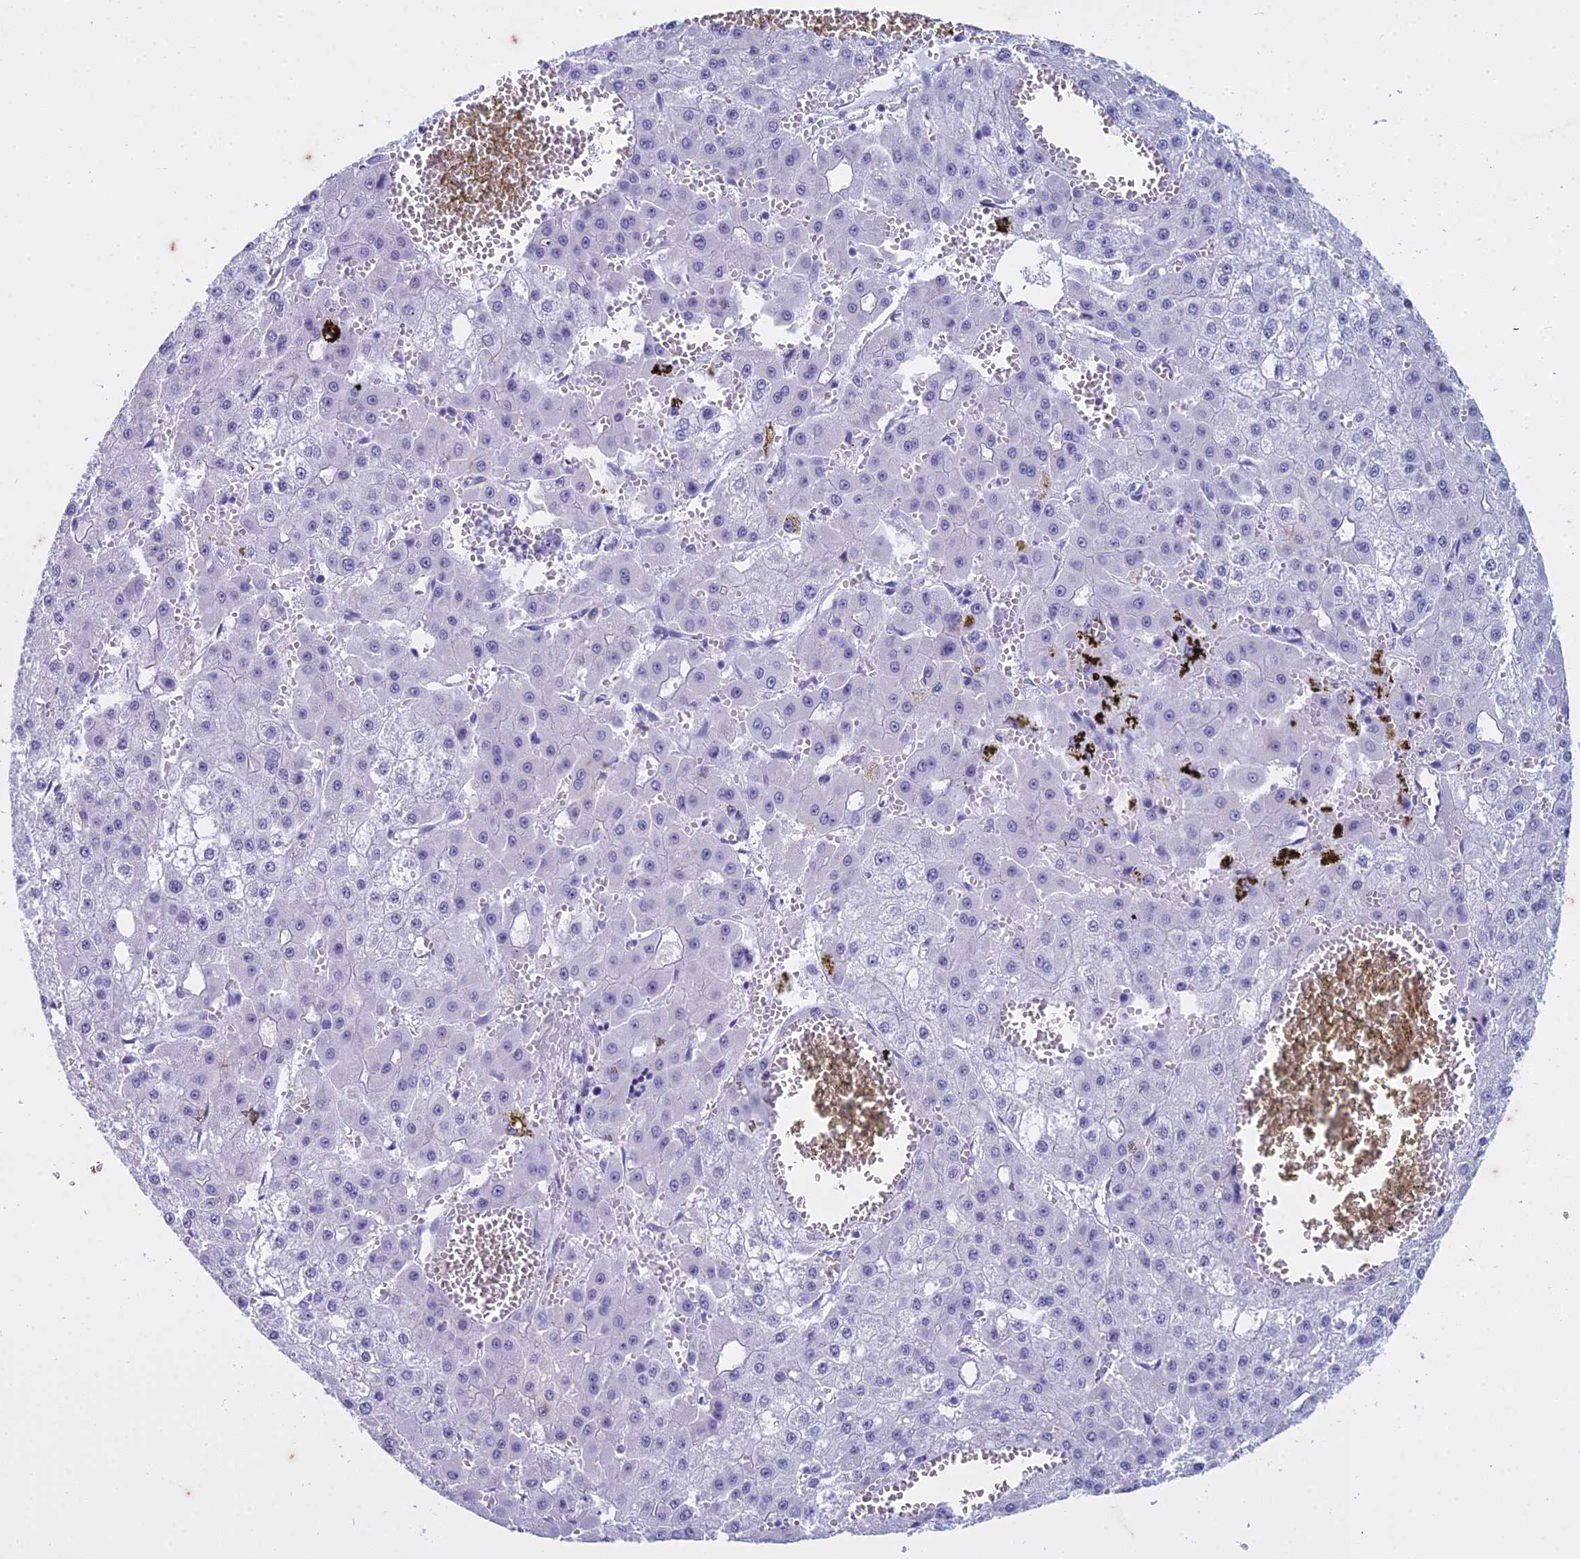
{"staining": {"intensity": "negative", "quantity": "none", "location": "none"}, "tissue": "liver cancer", "cell_type": "Tumor cells", "image_type": "cancer", "snomed": [{"axis": "morphology", "description": "Carcinoma, Hepatocellular, NOS"}, {"axis": "topography", "description": "Liver"}], "caption": "Immunohistochemistry photomicrograph of neoplastic tissue: hepatocellular carcinoma (liver) stained with DAB (3,3'-diaminobenzidine) shows no significant protein positivity in tumor cells.", "gene": "HMGB4", "patient": {"sex": "male", "age": 47}}